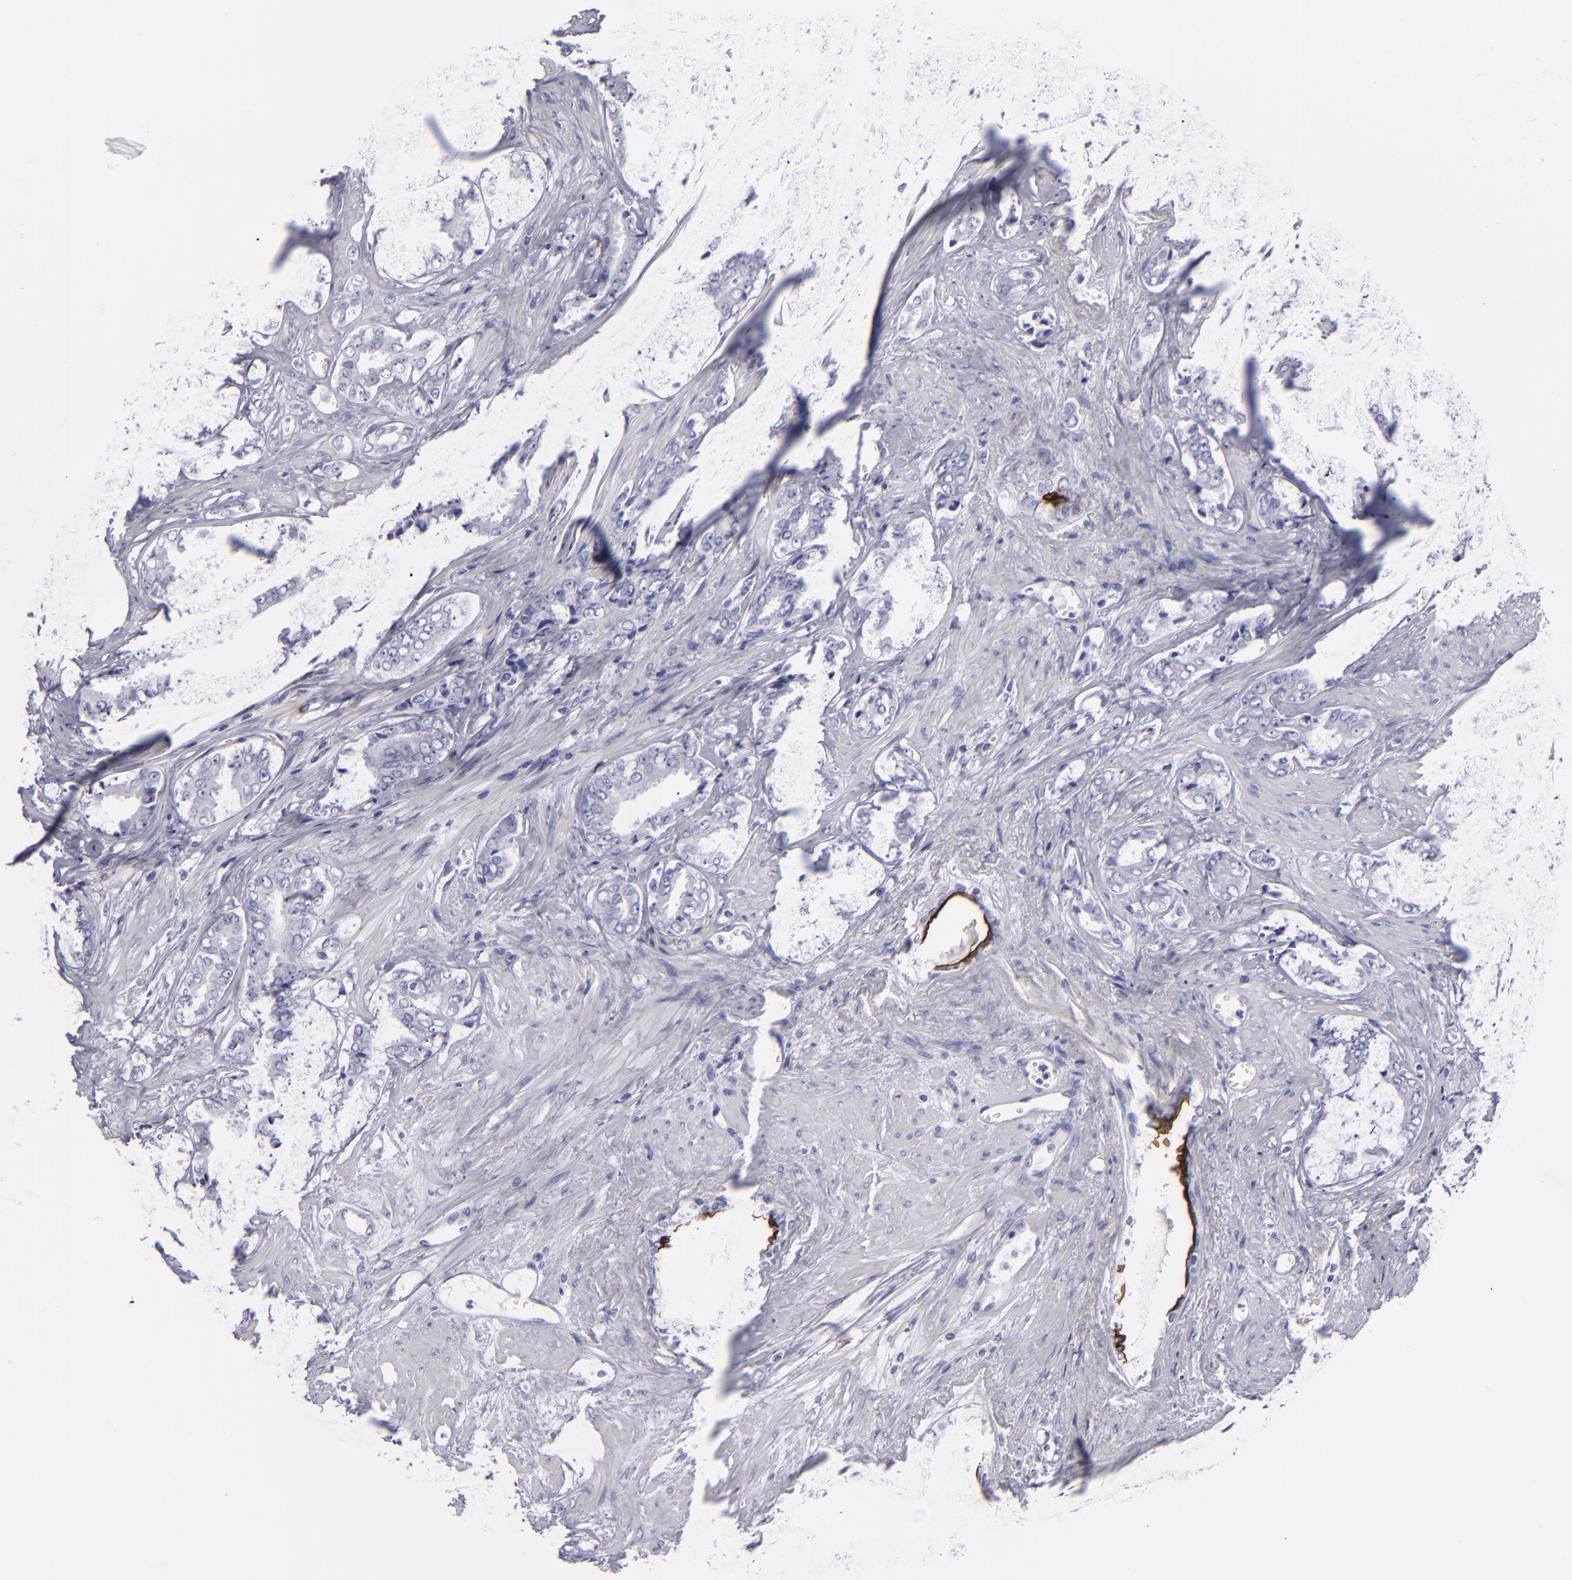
{"staining": {"intensity": "moderate", "quantity": "<25%", "location": "cytoplasmic/membranous"}, "tissue": "prostate cancer", "cell_type": "Tumor cells", "image_type": "cancer", "snomed": [{"axis": "morphology", "description": "Adenocarcinoma, Medium grade"}, {"axis": "topography", "description": "Prostate"}], "caption": "Moderate cytoplasmic/membranous positivity is present in approximately <25% of tumor cells in prostate cancer (medium-grade adenocarcinoma).", "gene": "ANPEP", "patient": {"sex": "male", "age": 79}}